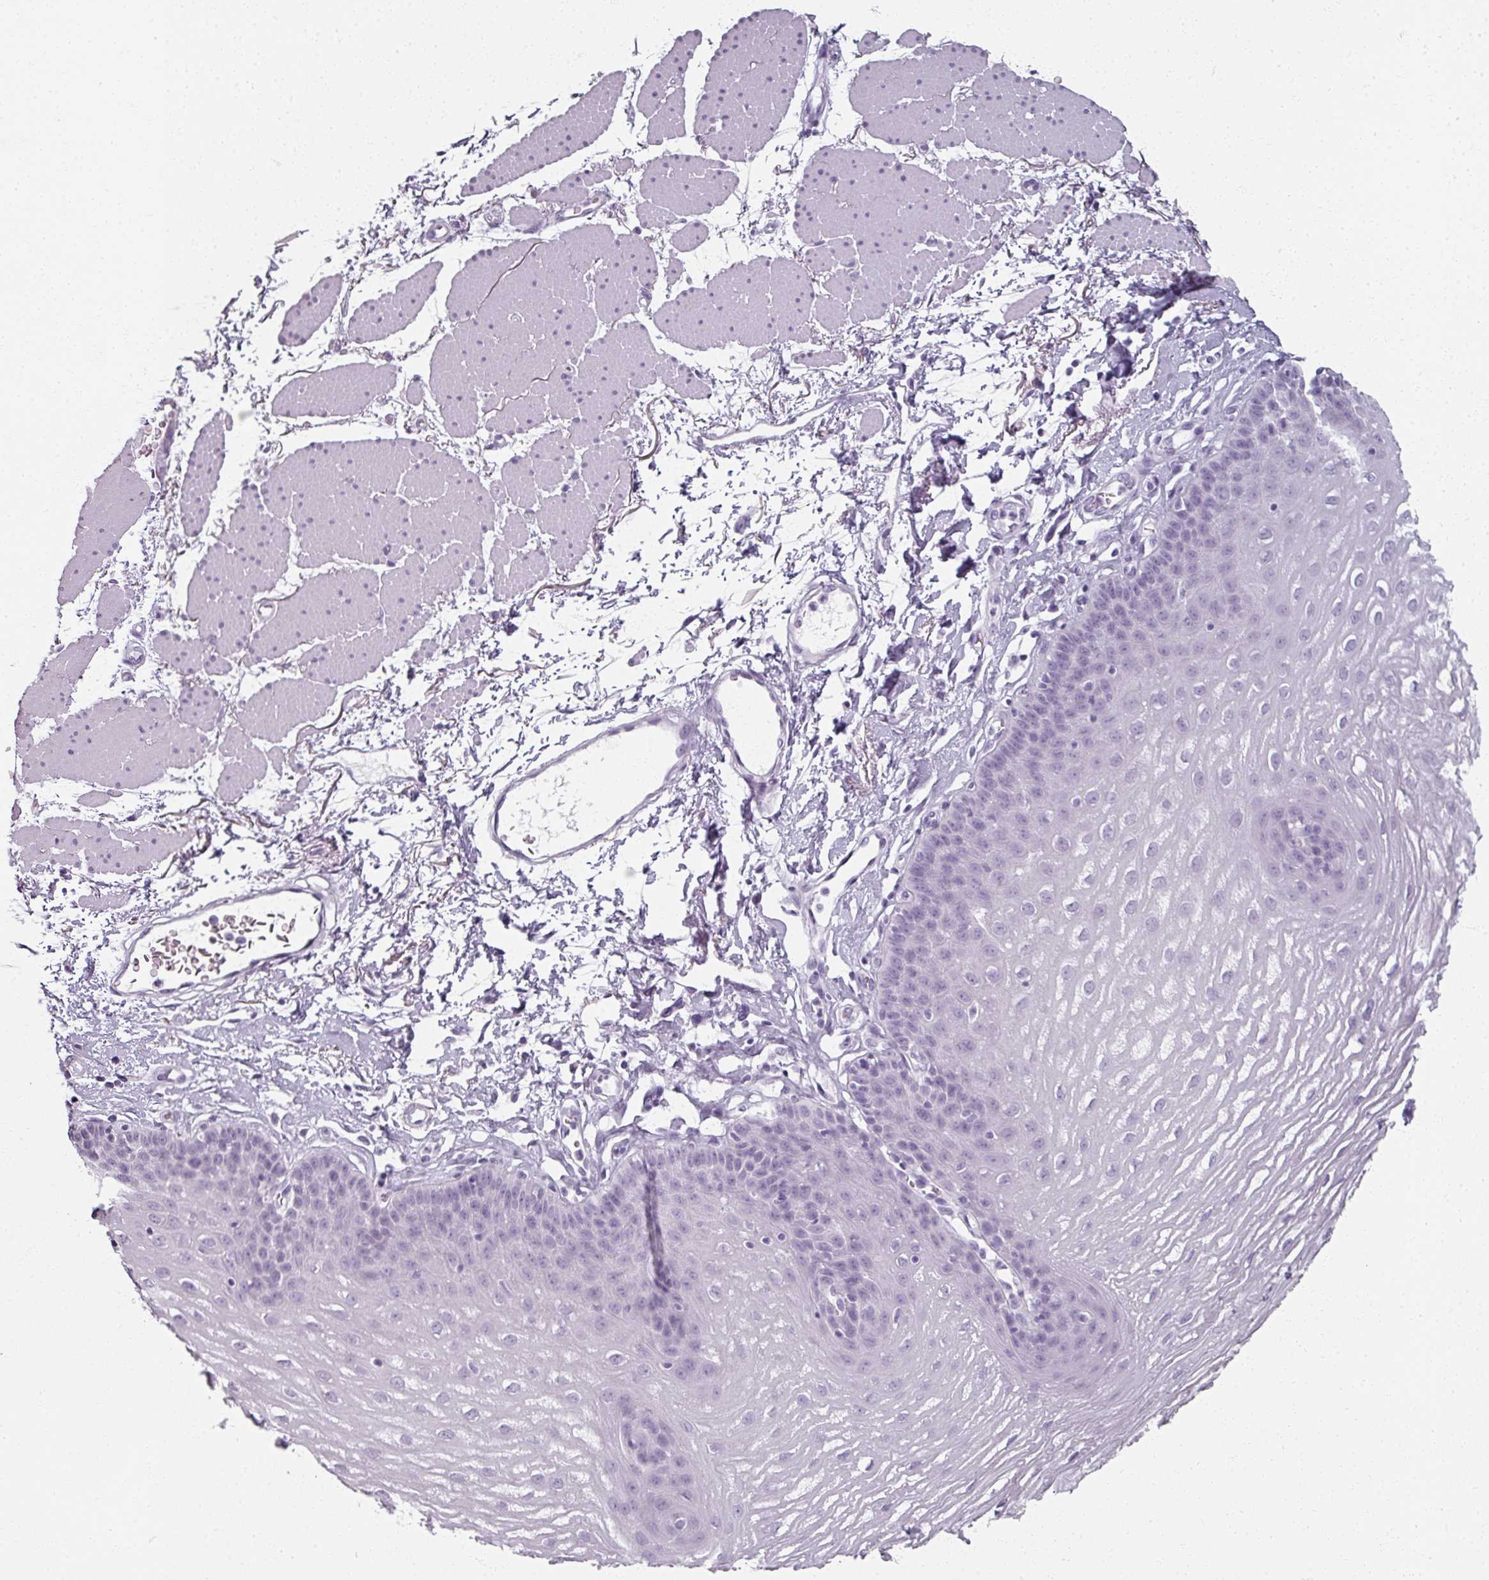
{"staining": {"intensity": "negative", "quantity": "none", "location": "none"}, "tissue": "esophagus", "cell_type": "Squamous epithelial cells", "image_type": "normal", "snomed": [{"axis": "morphology", "description": "Normal tissue, NOS"}, {"axis": "topography", "description": "Esophagus"}], "caption": "A photomicrograph of esophagus stained for a protein demonstrates no brown staining in squamous epithelial cells.", "gene": "REG3A", "patient": {"sex": "female", "age": 81}}